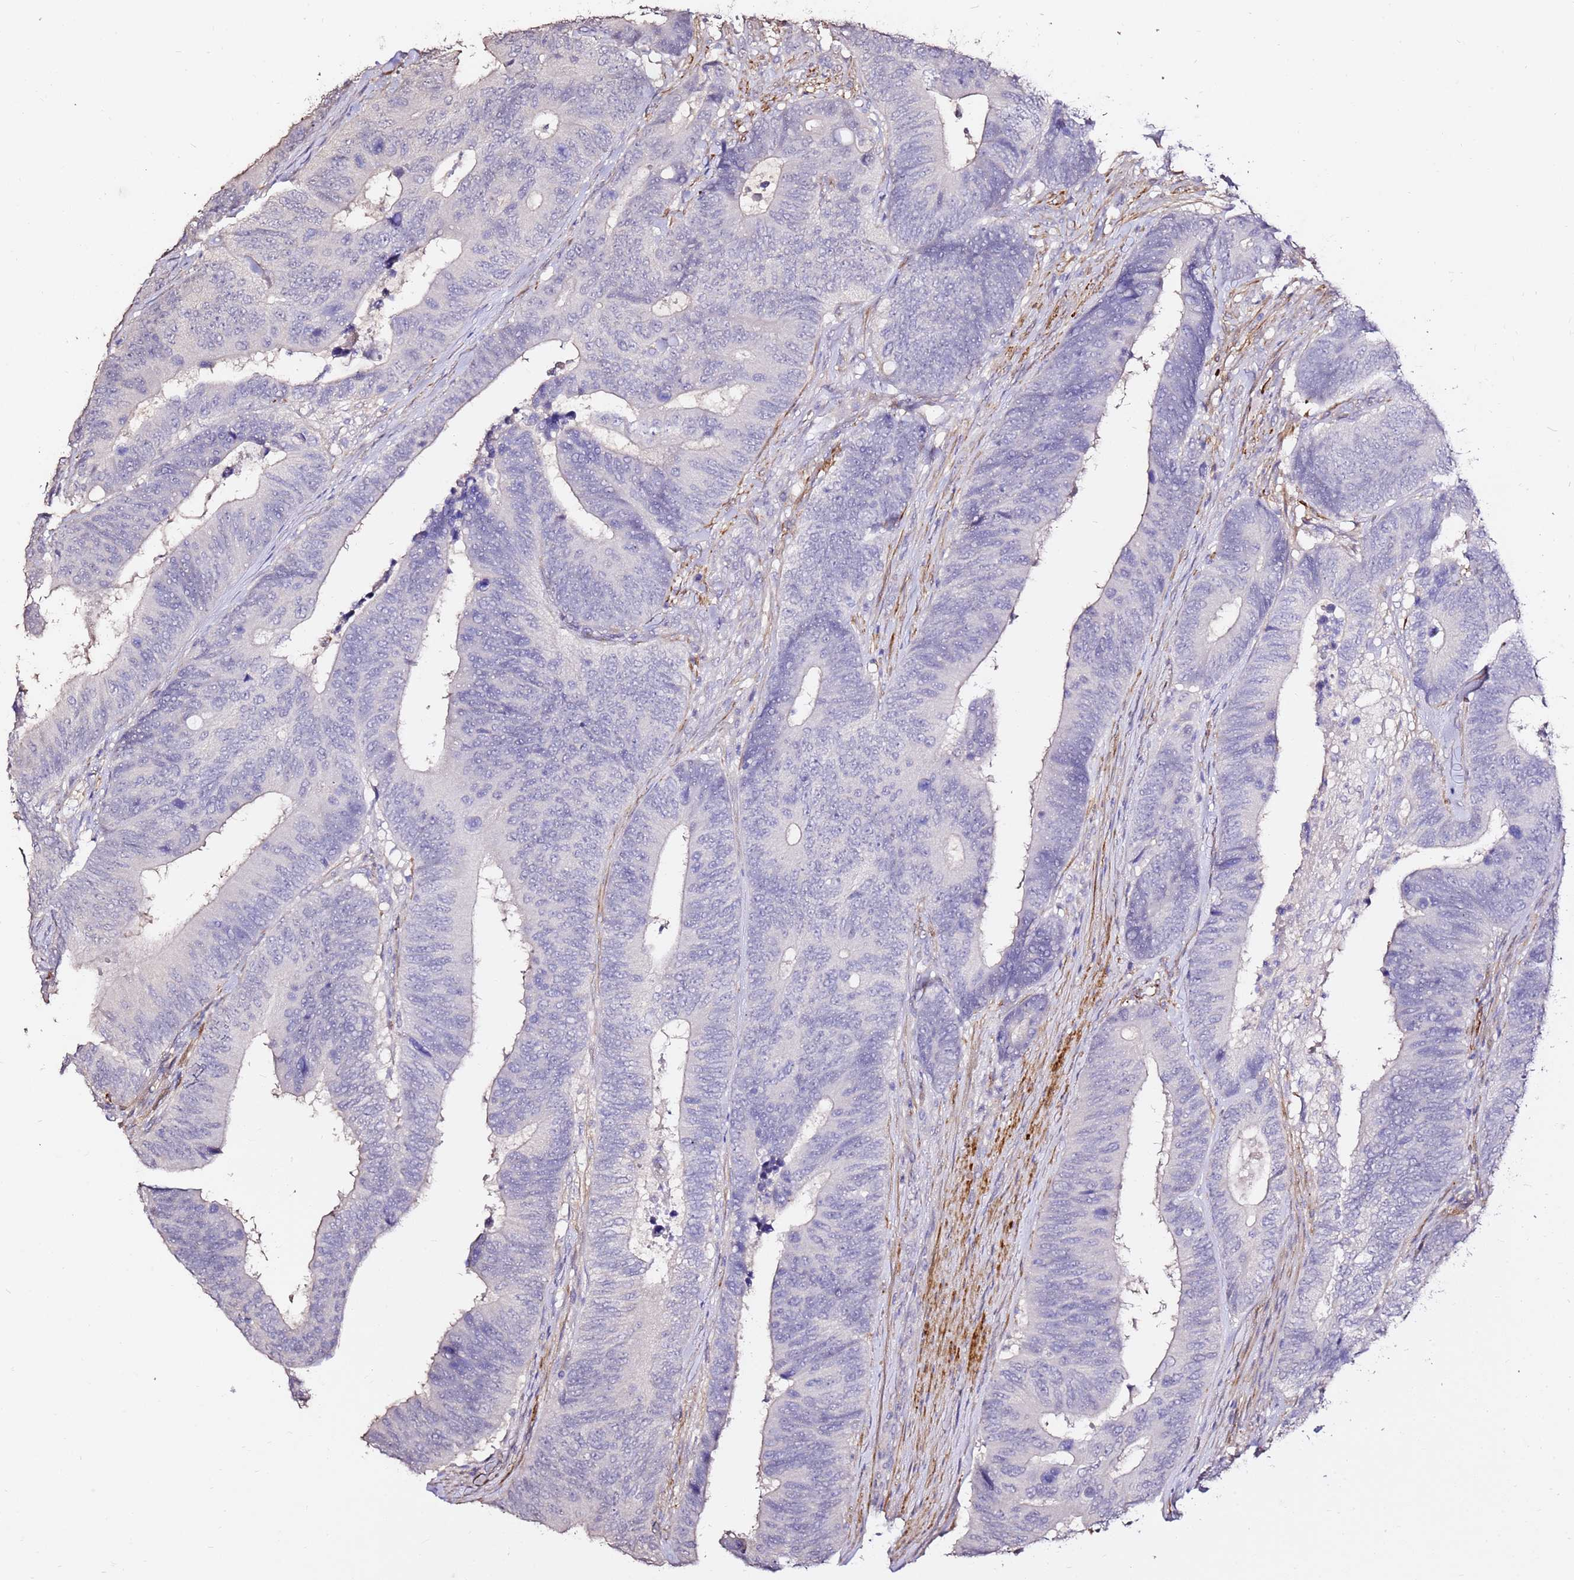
{"staining": {"intensity": "negative", "quantity": "none", "location": "none"}, "tissue": "colorectal cancer", "cell_type": "Tumor cells", "image_type": "cancer", "snomed": [{"axis": "morphology", "description": "Adenocarcinoma, NOS"}, {"axis": "topography", "description": "Colon"}], "caption": "Colorectal cancer stained for a protein using immunohistochemistry (IHC) displays no expression tumor cells.", "gene": "ART5", "patient": {"sex": "male", "age": 87}}